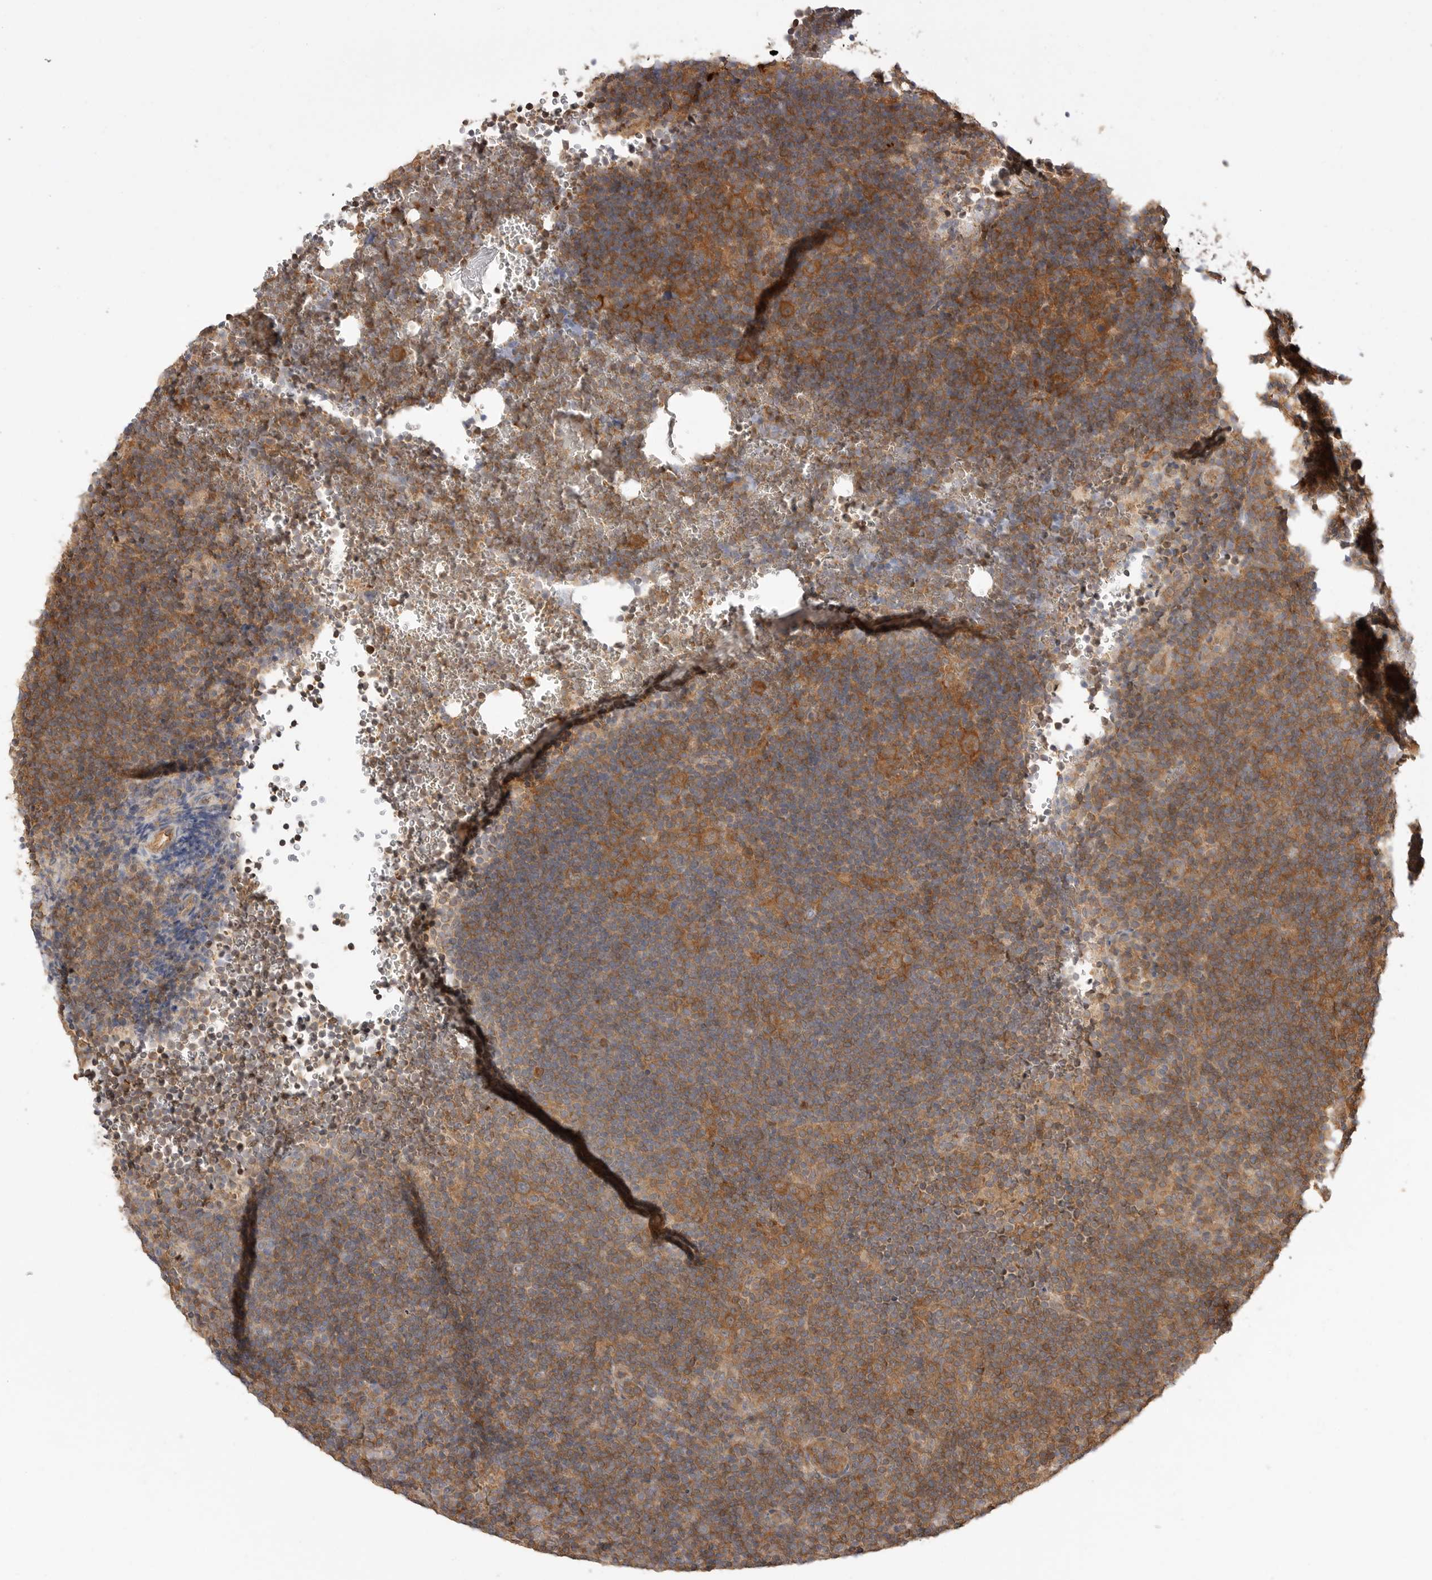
{"staining": {"intensity": "moderate", "quantity": ">75%", "location": "cytoplasmic/membranous"}, "tissue": "lymphoma", "cell_type": "Tumor cells", "image_type": "cancer", "snomed": [{"axis": "morphology", "description": "Hodgkin's disease, NOS"}, {"axis": "topography", "description": "Lymph node"}], "caption": "About >75% of tumor cells in human lymphoma reveal moderate cytoplasmic/membranous protein positivity as visualized by brown immunohistochemical staining.", "gene": "CLDN12", "patient": {"sex": "female", "age": 57}}